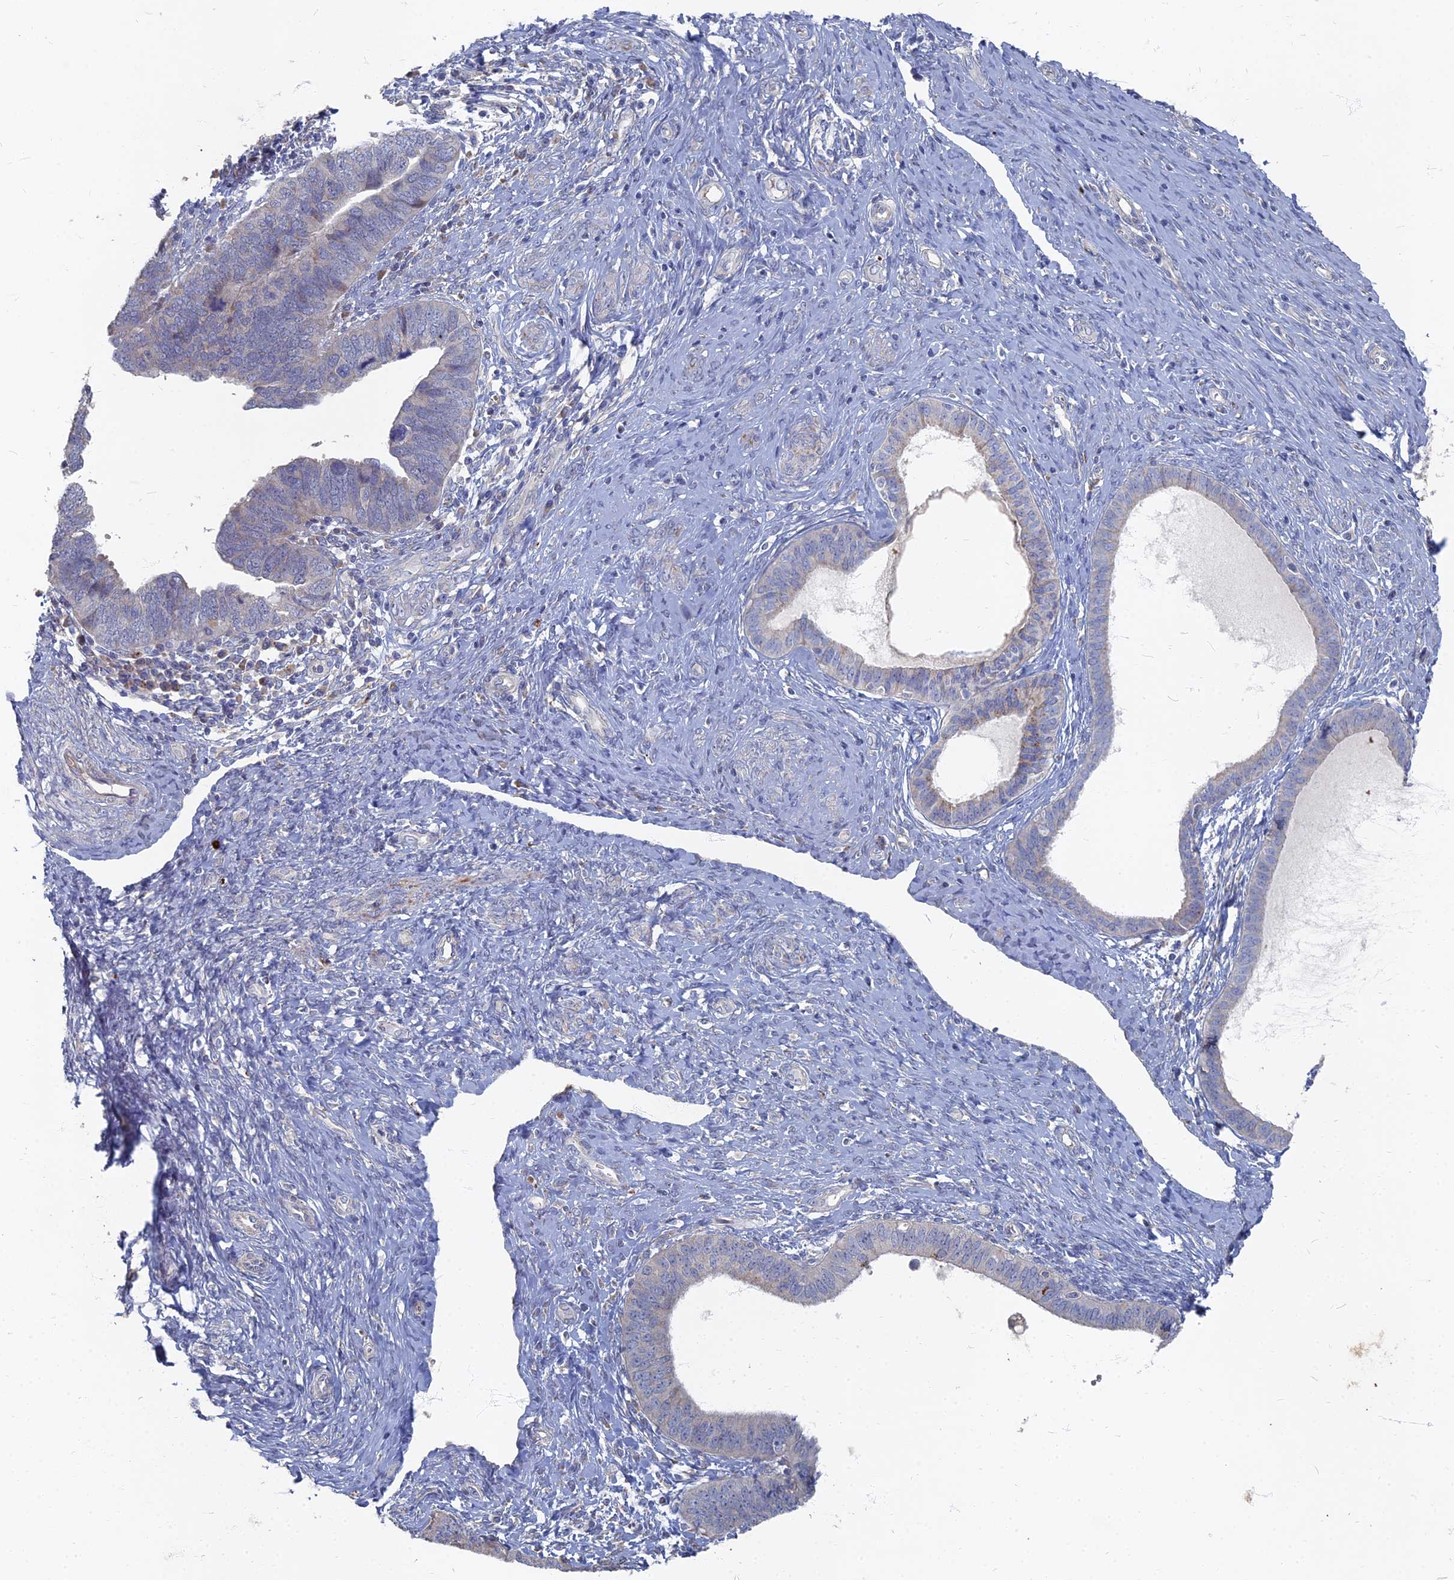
{"staining": {"intensity": "negative", "quantity": "none", "location": "none"}, "tissue": "endometrial cancer", "cell_type": "Tumor cells", "image_type": "cancer", "snomed": [{"axis": "morphology", "description": "Adenocarcinoma, NOS"}, {"axis": "topography", "description": "Endometrium"}], "caption": "Protein analysis of endometrial cancer exhibits no significant staining in tumor cells.", "gene": "TMEM128", "patient": {"sex": "female", "age": 79}}